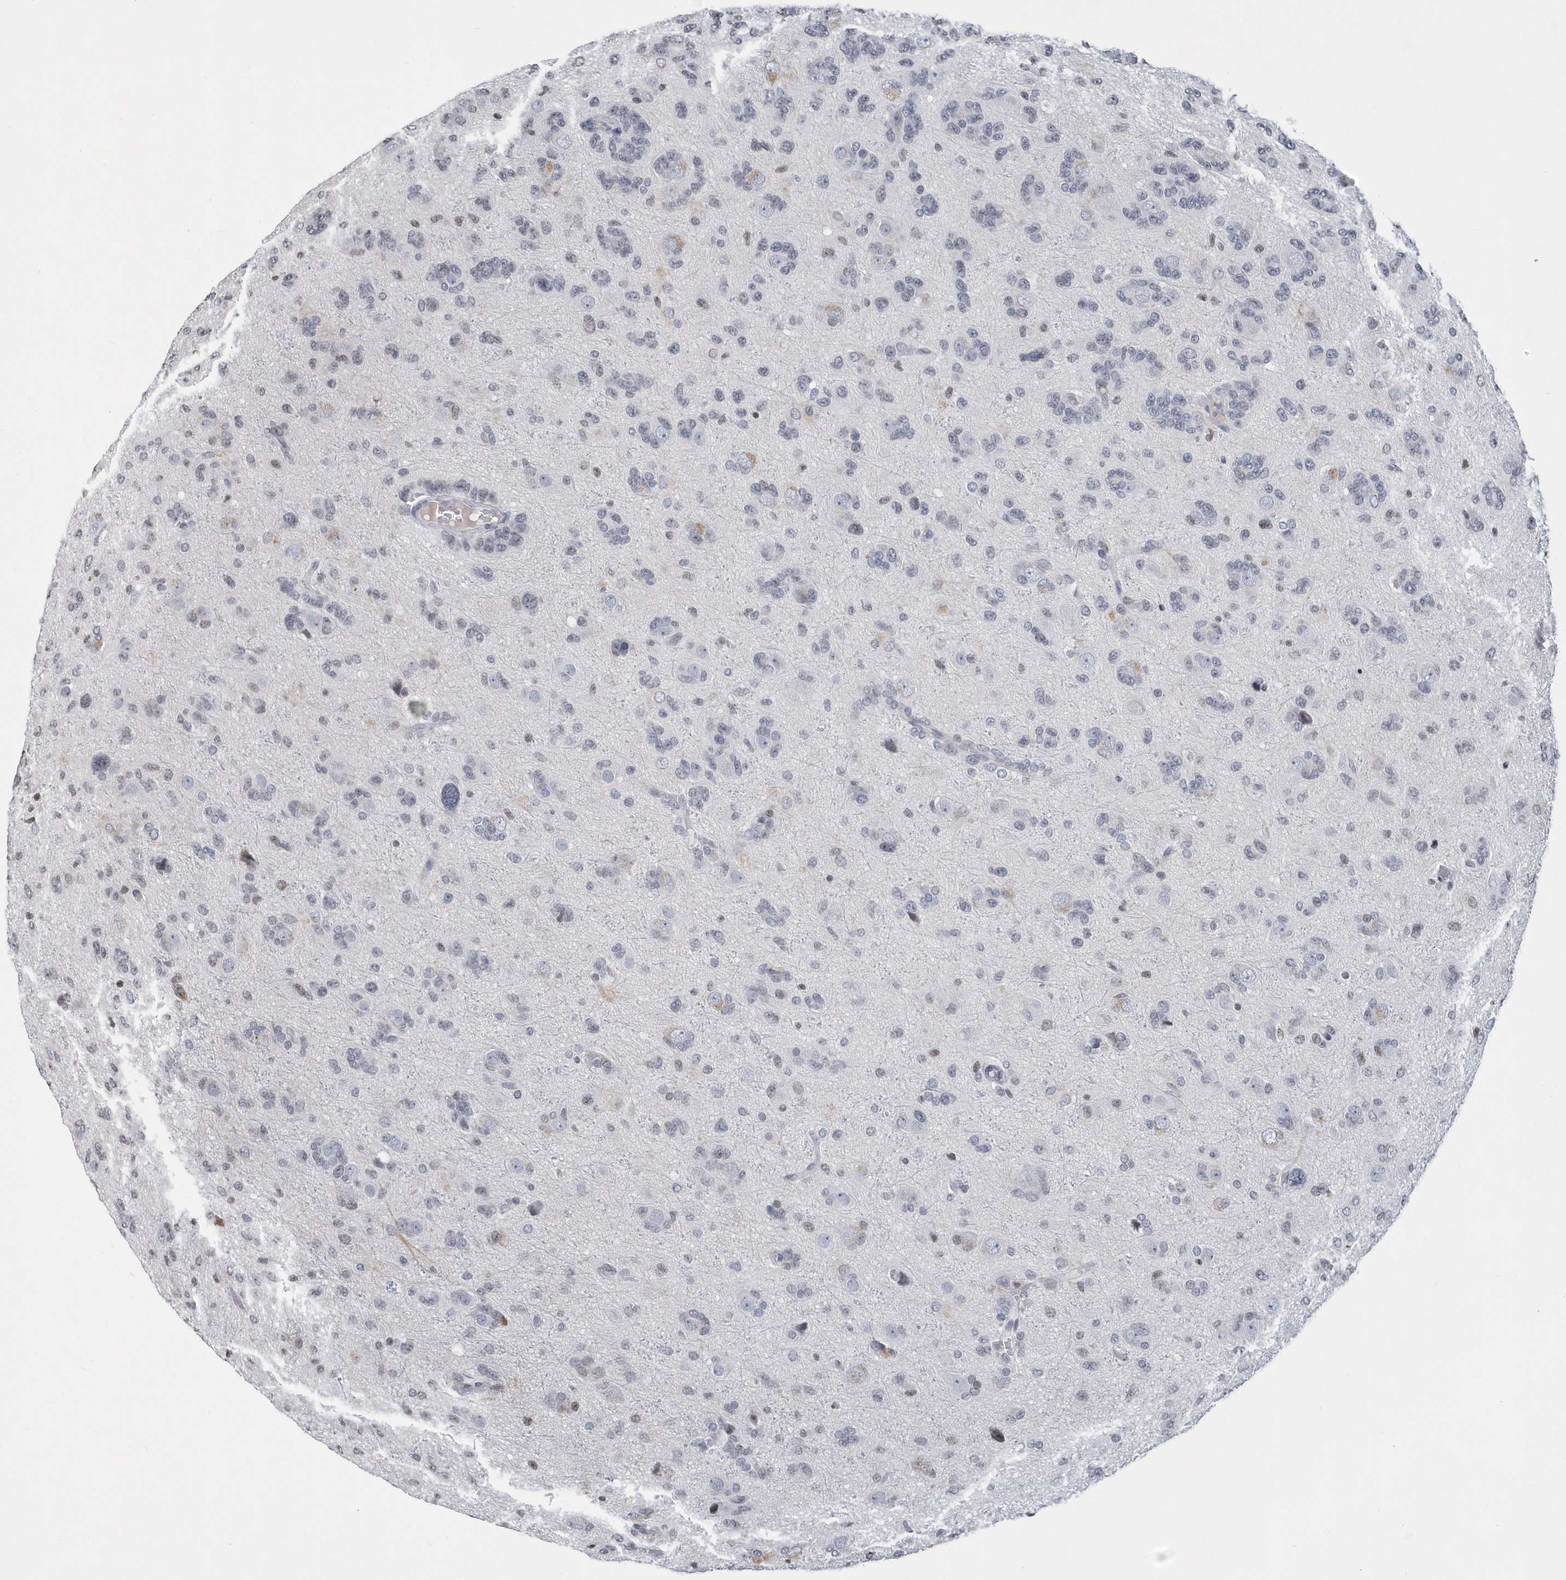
{"staining": {"intensity": "negative", "quantity": "none", "location": "none"}, "tissue": "glioma", "cell_type": "Tumor cells", "image_type": "cancer", "snomed": [{"axis": "morphology", "description": "Glioma, malignant, High grade"}, {"axis": "topography", "description": "Brain"}], "caption": "Immunohistochemistry of human glioma shows no positivity in tumor cells.", "gene": "VWA5B2", "patient": {"sex": "female", "age": 59}}